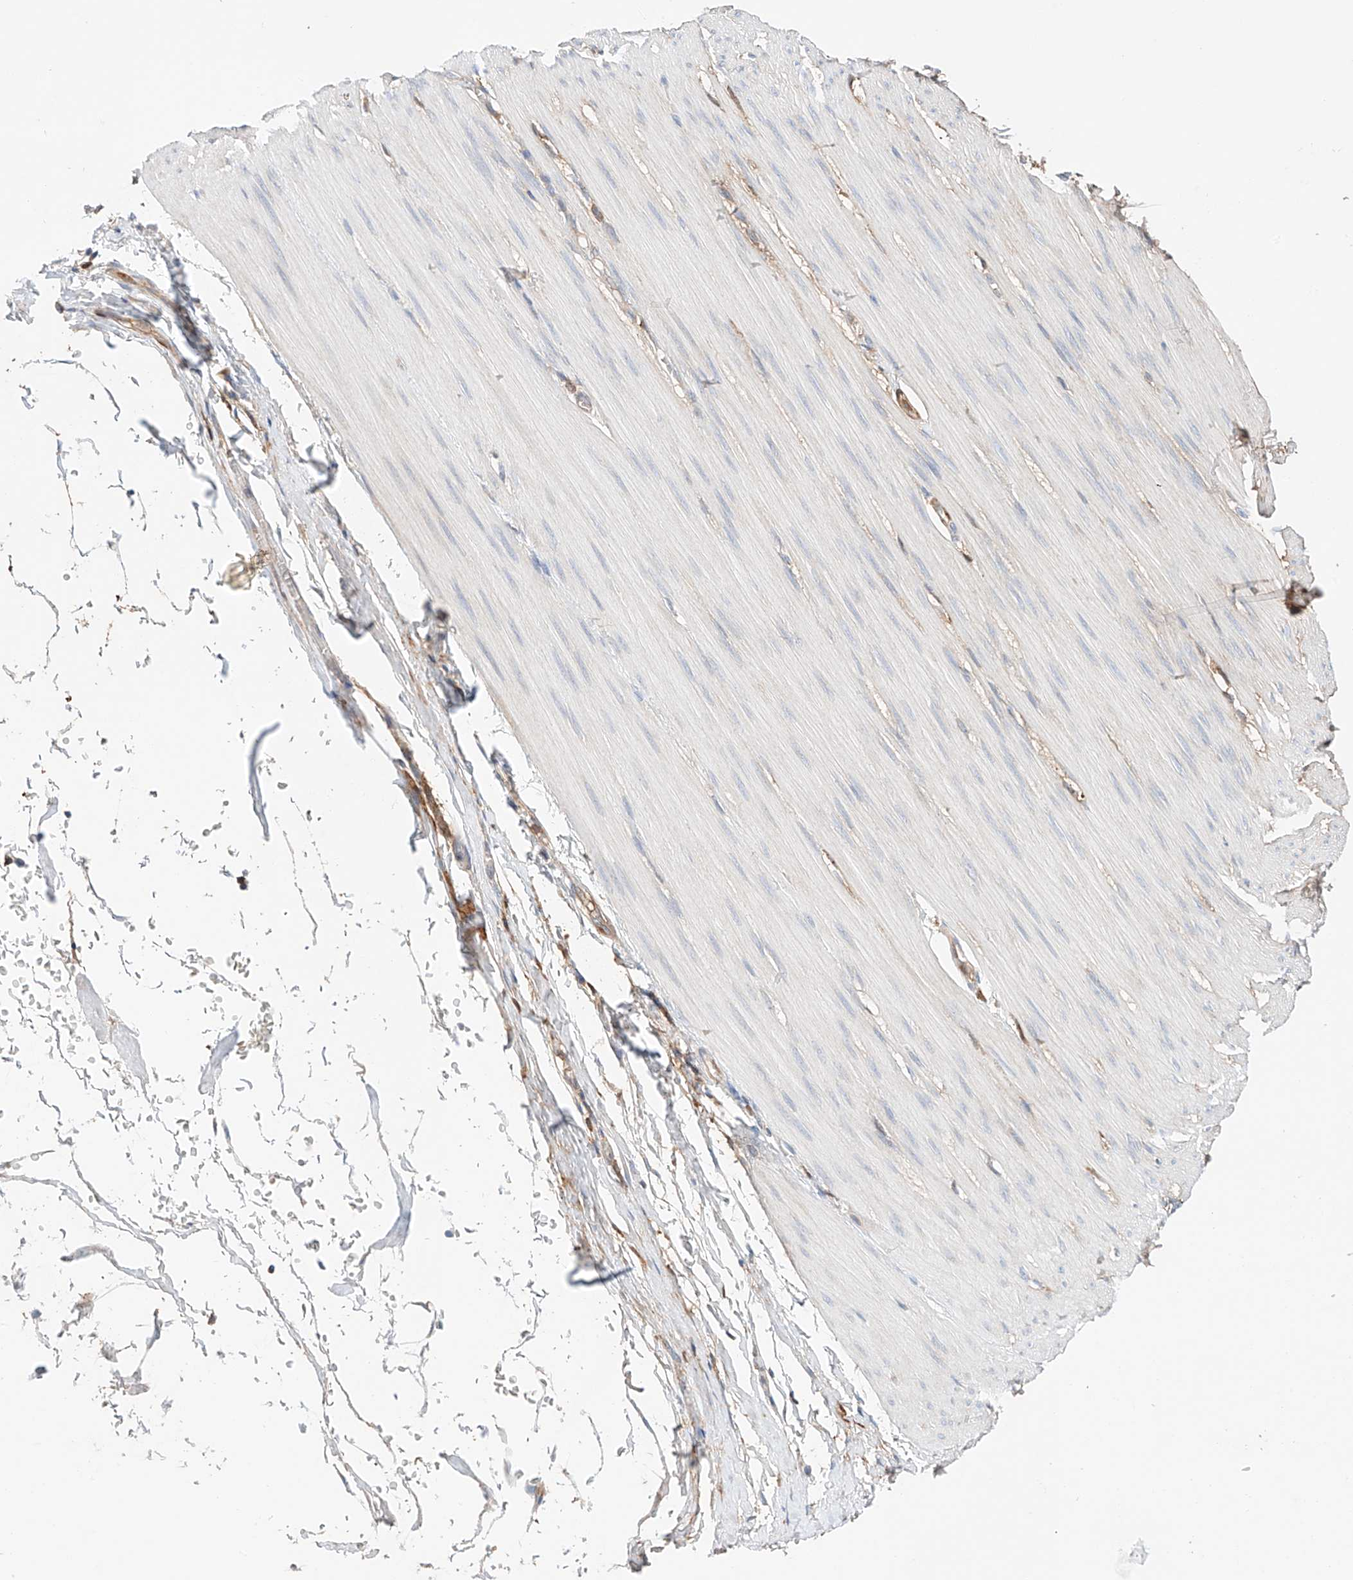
{"staining": {"intensity": "negative", "quantity": "none", "location": "none"}, "tissue": "smooth muscle", "cell_type": "Smooth muscle cells", "image_type": "normal", "snomed": [{"axis": "morphology", "description": "Normal tissue, NOS"}, {"axis": "morphology", "description": "Adenocarcinoma, NOS"}, {"axis": "topography", "description": "Colon"}, {"axis": "topography", "description": "Peripheral nerve tissue"}], "caption": "High power microscopy micrograph of an IHC photomicrograph of normal smooth muscle, revealing no significant positivity in smooth muscle cells. (Immunohistochemistry, brightfield microscopy, high magnification).", "gene": "PGGT1B", "patient": {"sex": "male", "age": 14}}